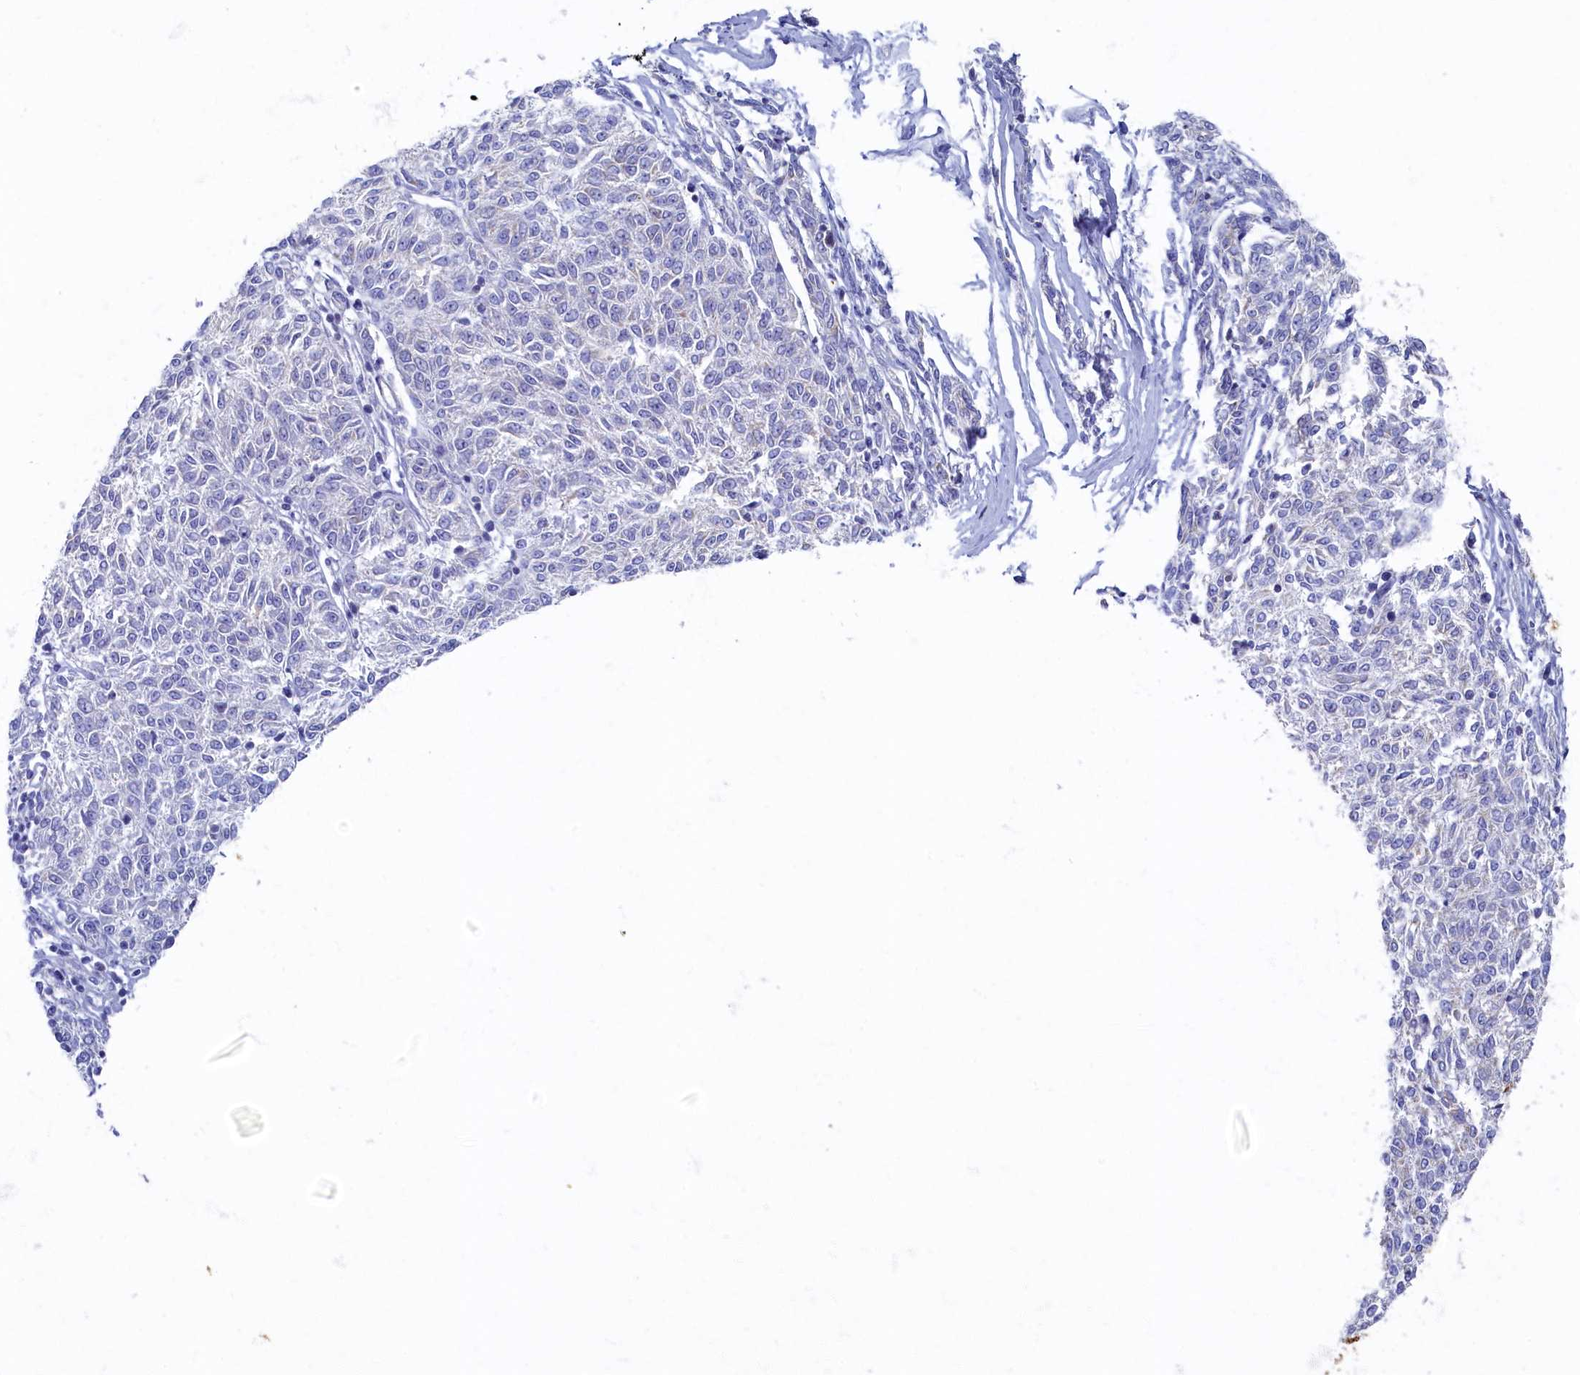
{"staining": {"intensity": "negative", "quantity": "none", "location": "none"}, "tissue": "melanoma", "cell_type": "Tumor cells", "image_type": "cancer", "snomed": [{"axis": "morphology", "description": "Malignant melanoma, NOS"}, {"axis": "topography", "description": "Skin"}], "caption": "Melanoma was stained to show a protein in brown. There is no significant positivity in tumor cells.", "gene": "OCIAD2", "patient": {"sex": "female", "age": 72}}